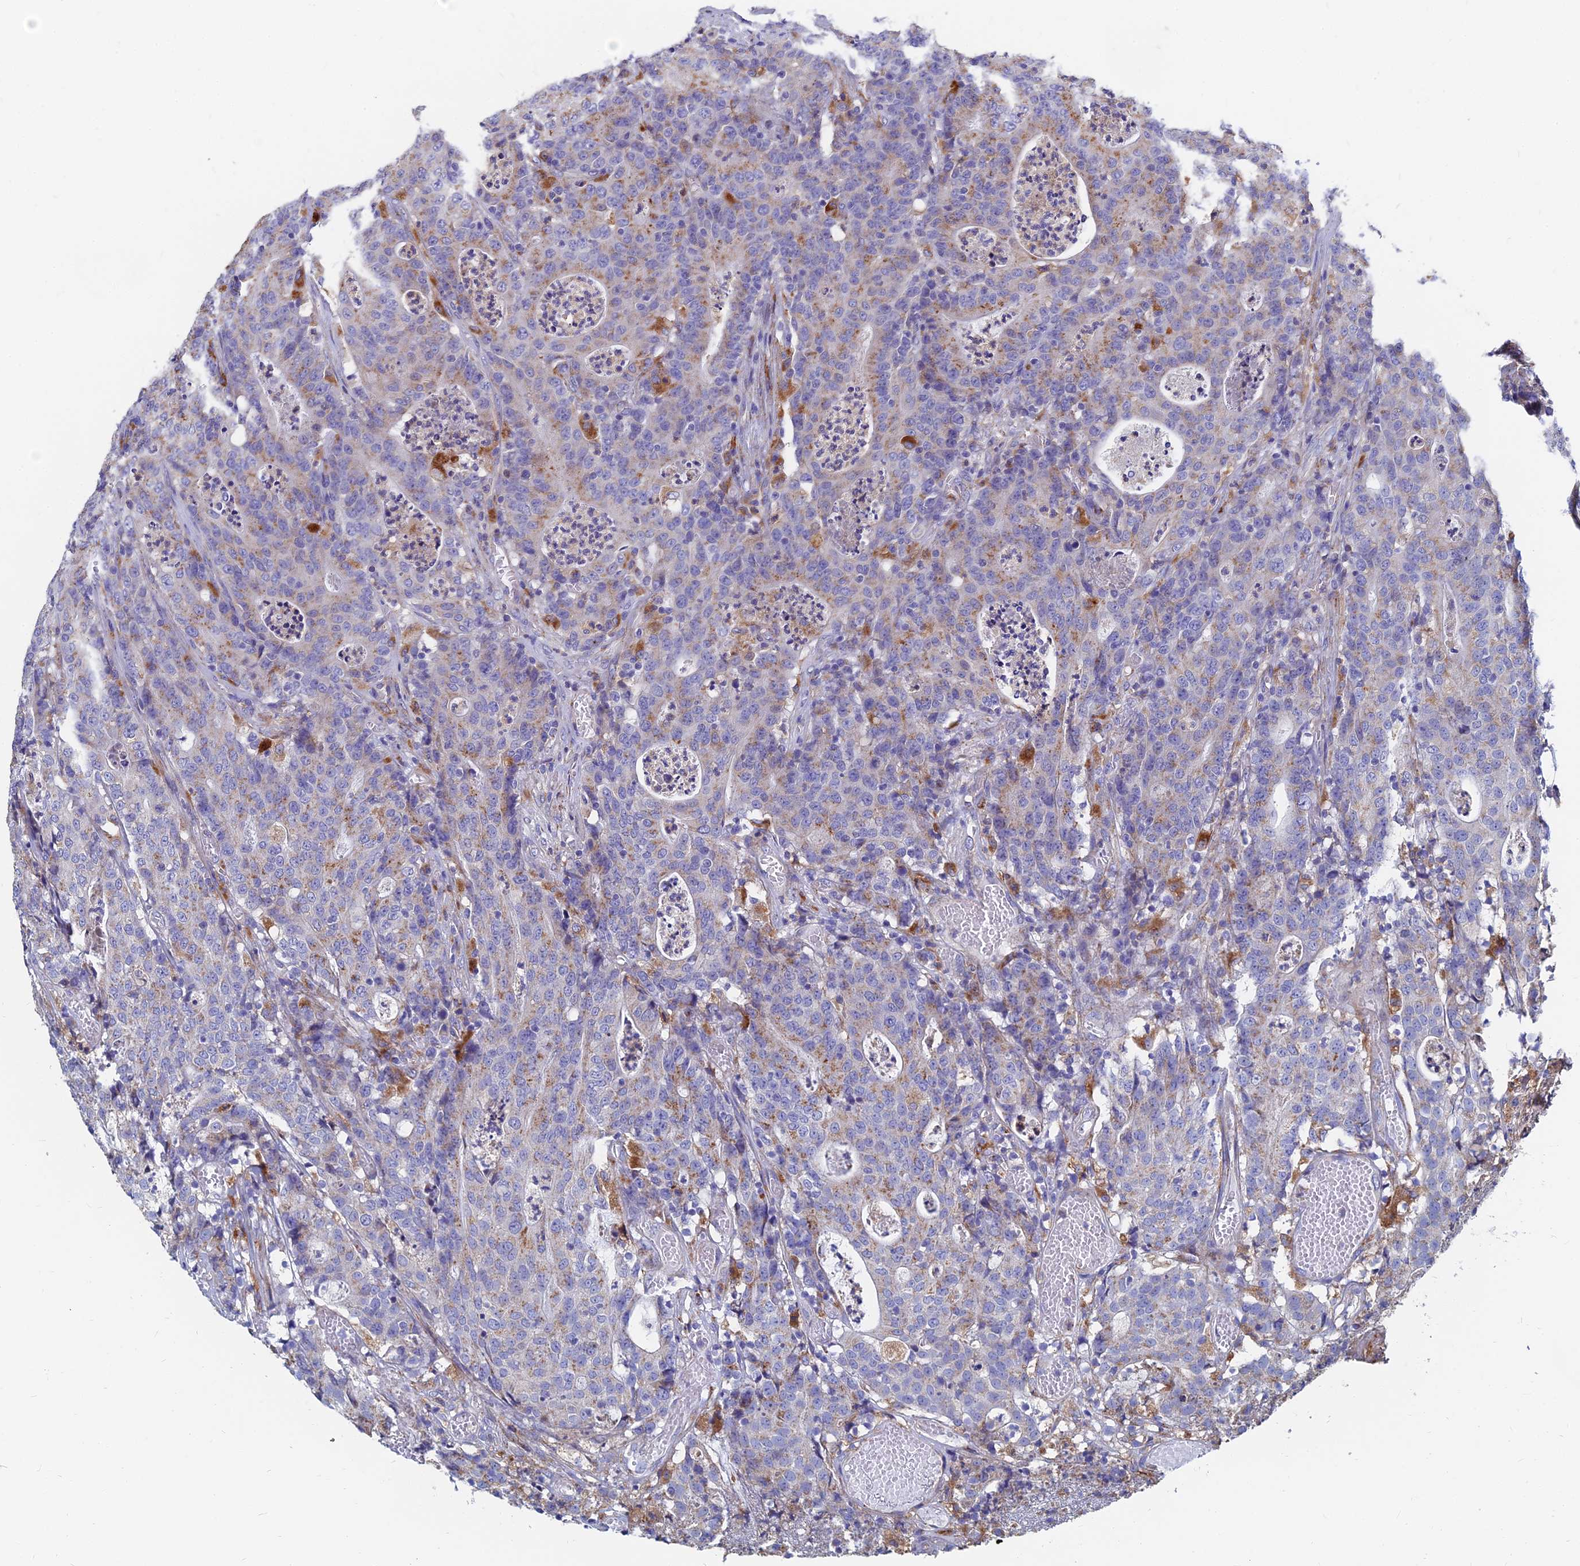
{"staining": {"intensity": "moderate", "quantity": ">75%", "location": "cytoplasmic/membranous"}, "tissue": "colorectal cancer", "cell_type": "Tumor cells", "image_type": "cancer", "snomed": [{"axis": "morphology", "description": "Adenocarcinoma, NOS"}, {"axis": "topography", "description": "Colon"}], "caption": "Colorectal cancer stained for a protein displays moderate cytoplasmic/membranous positivity in tumor cells.", "gene": "SPNS1", "patient": {"sex": "male", "age": 83}}